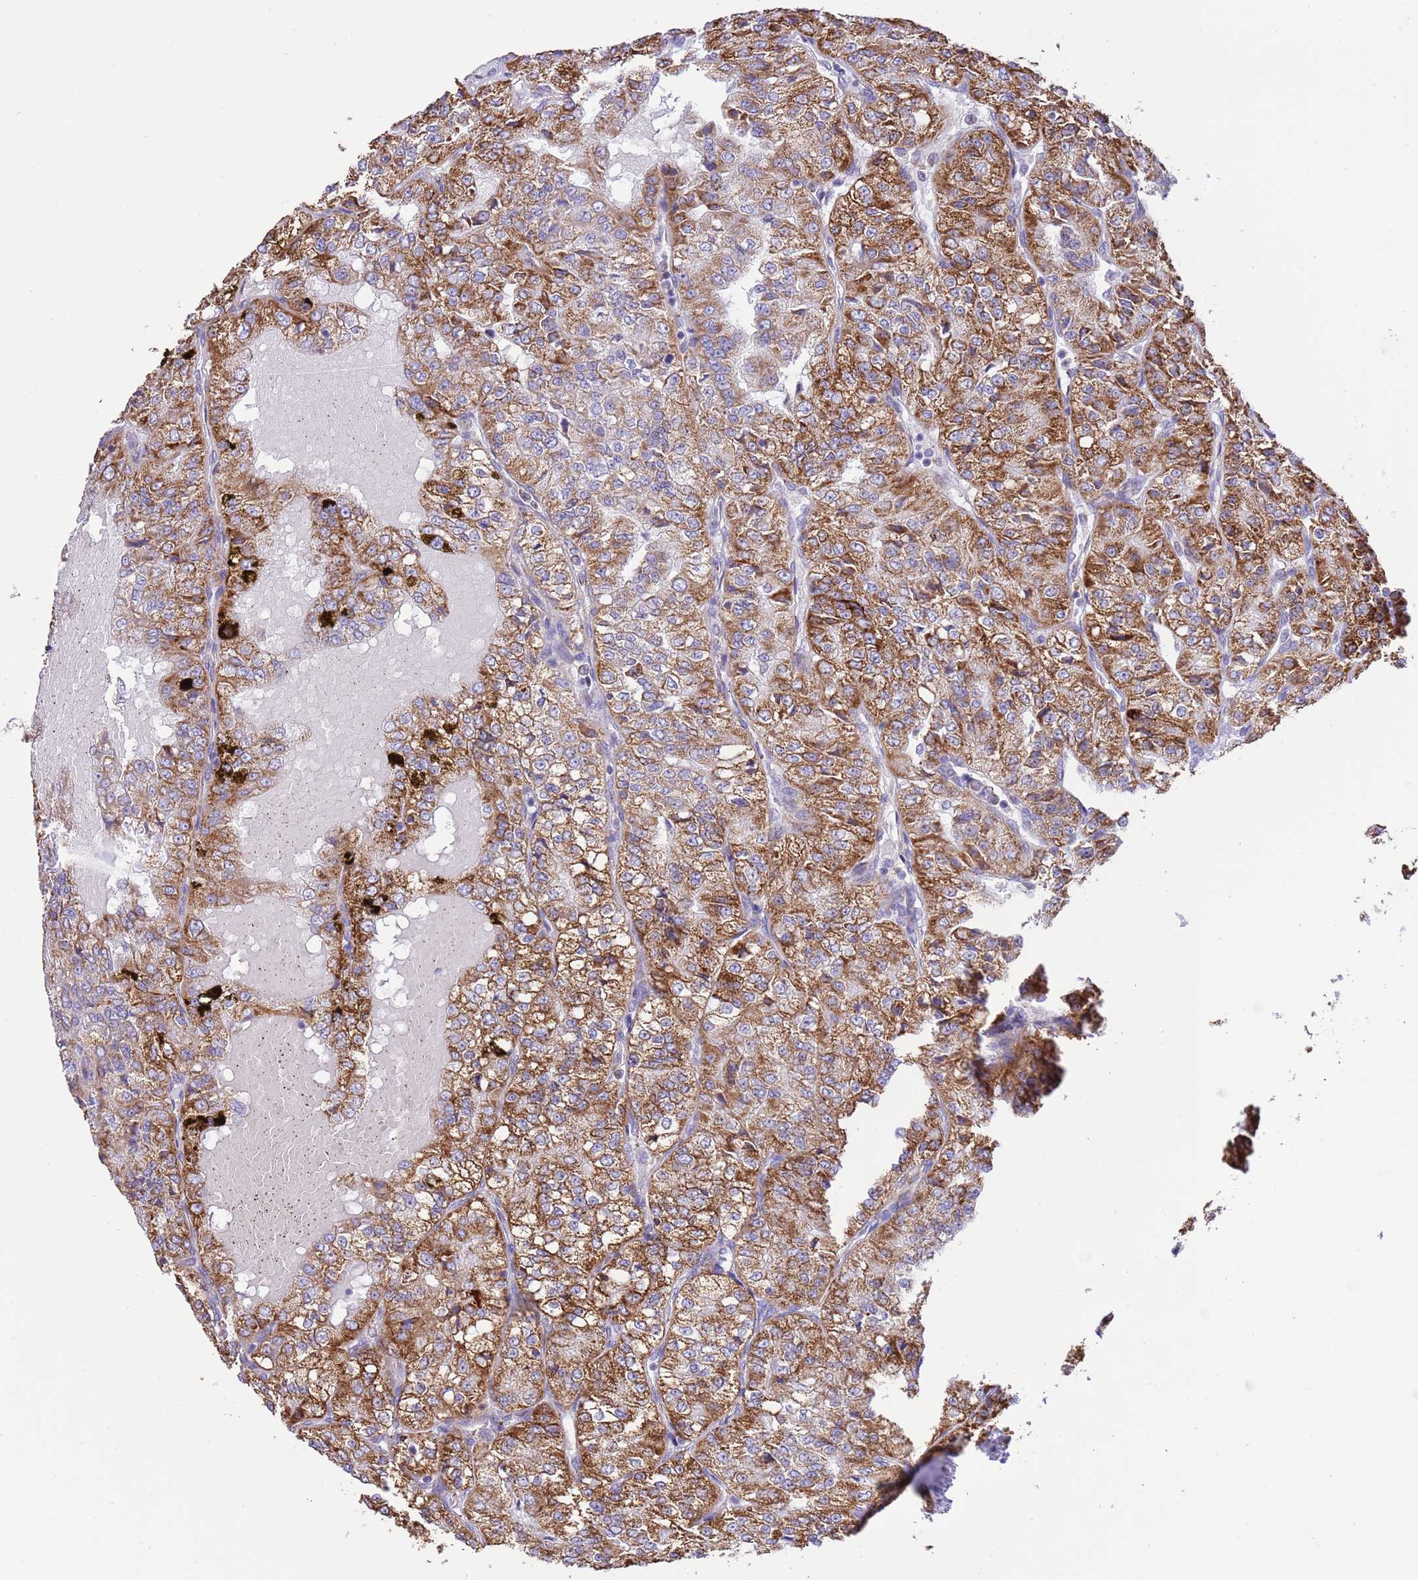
{"staining": {"intensity": "strong", "quantity": "25%-75%", "location": "cytoplasmic/membranous"}, "tissue": "renal cancer", "cell_type": "Tumor cells", "image_type": "cancer", "snomed": [{"axis": "morphology", "description": "Adenocarcinoma, NOS"}, {"axis": "topography", "description": "Kidney"}], "caption": "The histopathology image displays staining of renal cancer, revealing strong cytoplasmic/membranous protein expression (brown color) within tumor cells. Nuclei are stained in blue.", "gene": "SS18L2", "patient": {"sex": "female", "age": 63}}